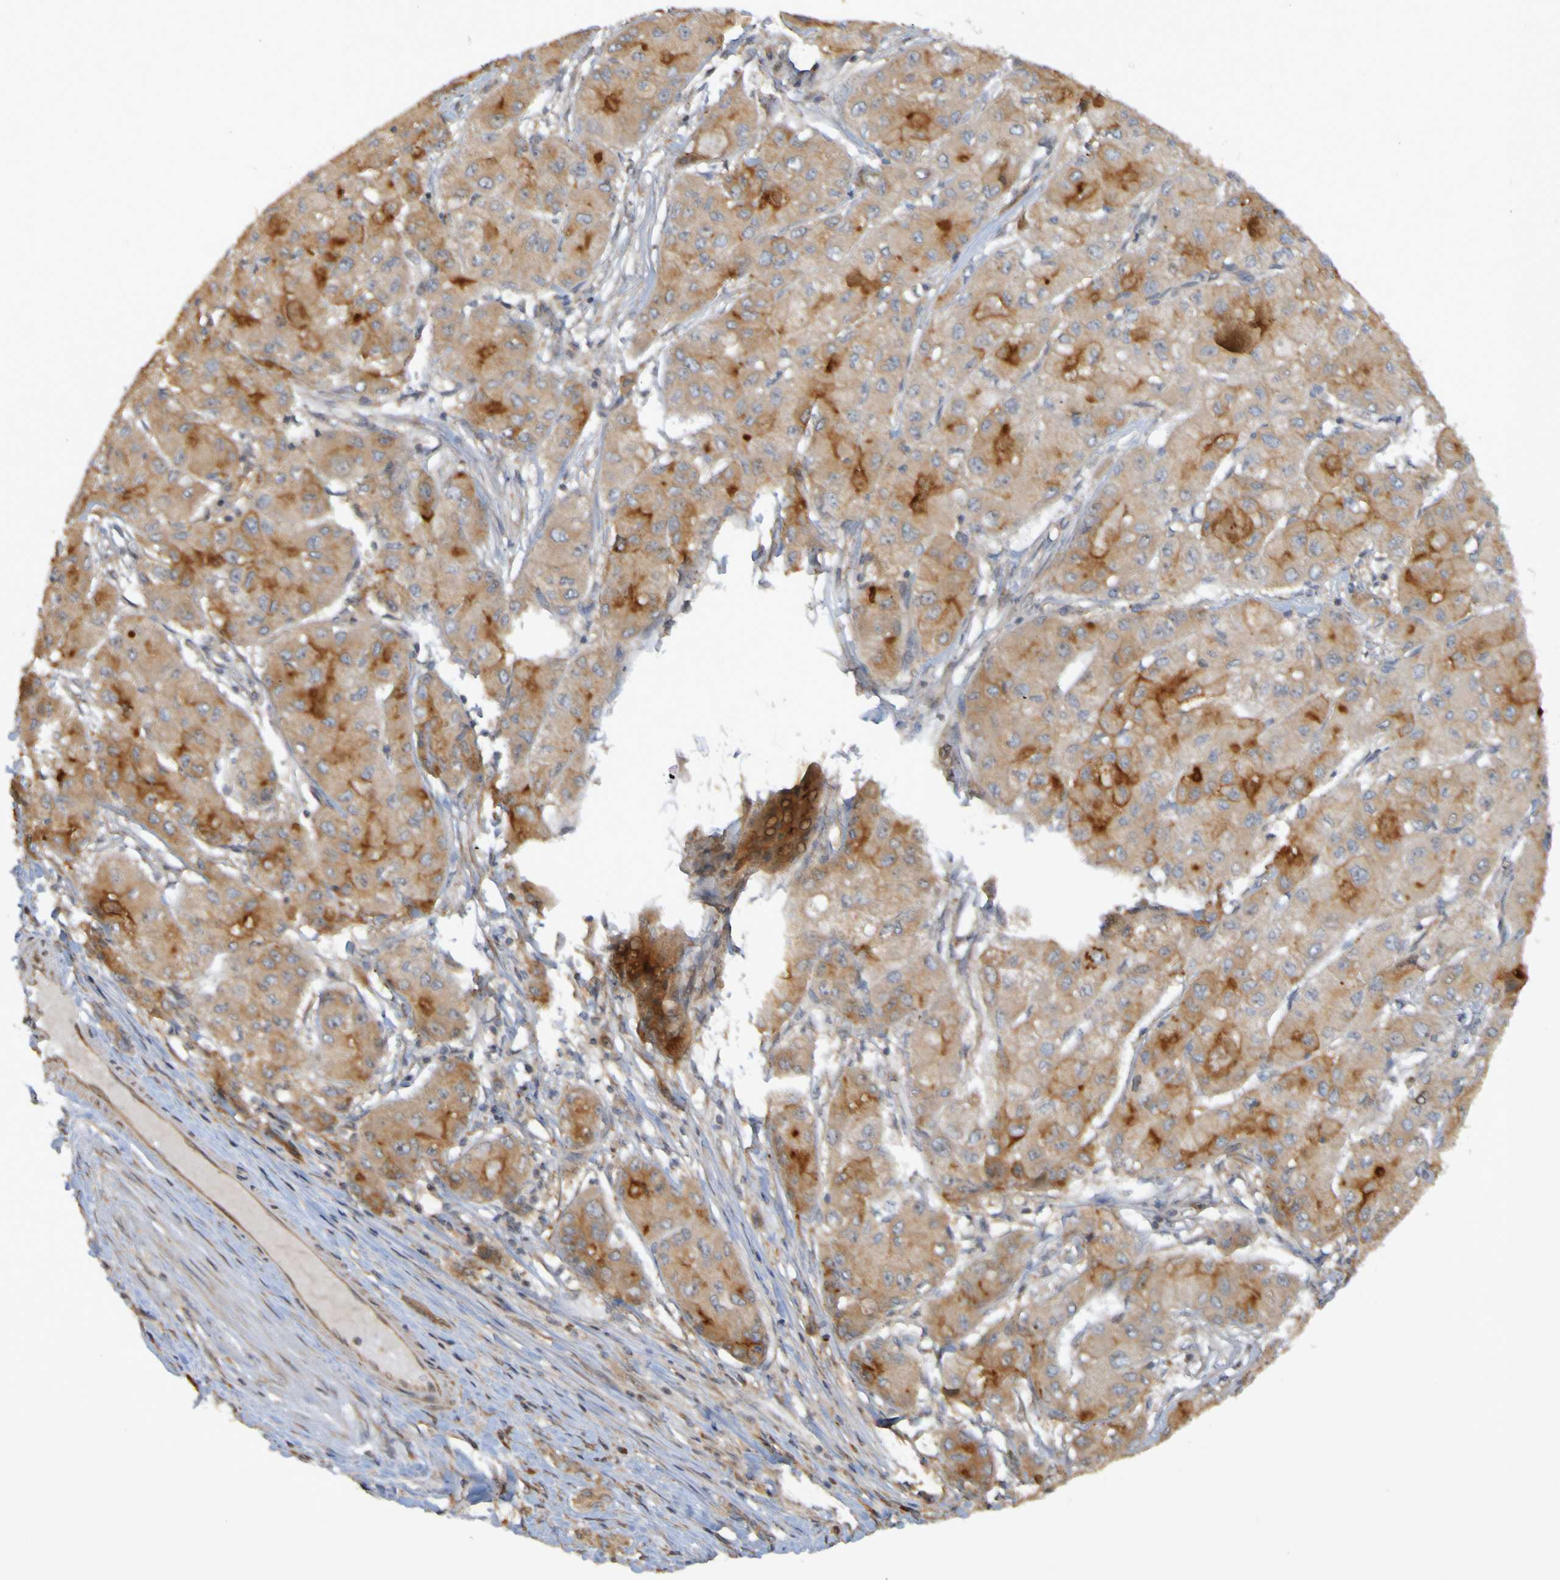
{"staining": {"intensity": "moderate", "quantity": ">75%", "location": "cytoplasmic/membranous"}, "tissue": "liver cancer", "cell_type": "Tumor cells", "image_type": "cancer", "snomed": [{"axis": "morphology", "description": "Carcinoma, Hepatocellular, NOS"}, {"axis": "topography", "description": "Liver"}], "caption": "IHC photomicrograph of neoplastic tissue: liver hepatocellular carcinoma stained using immunohistochemistry (IHC) demonstrates medium levels of moderate protein expression localized specifically in the cytoplasmic/membranous of tumor cells, appearing as a cytoplasmic/membranous brown color.", "gene": "TMBIM1", "patient": {"sex": "male", "age": 80}}